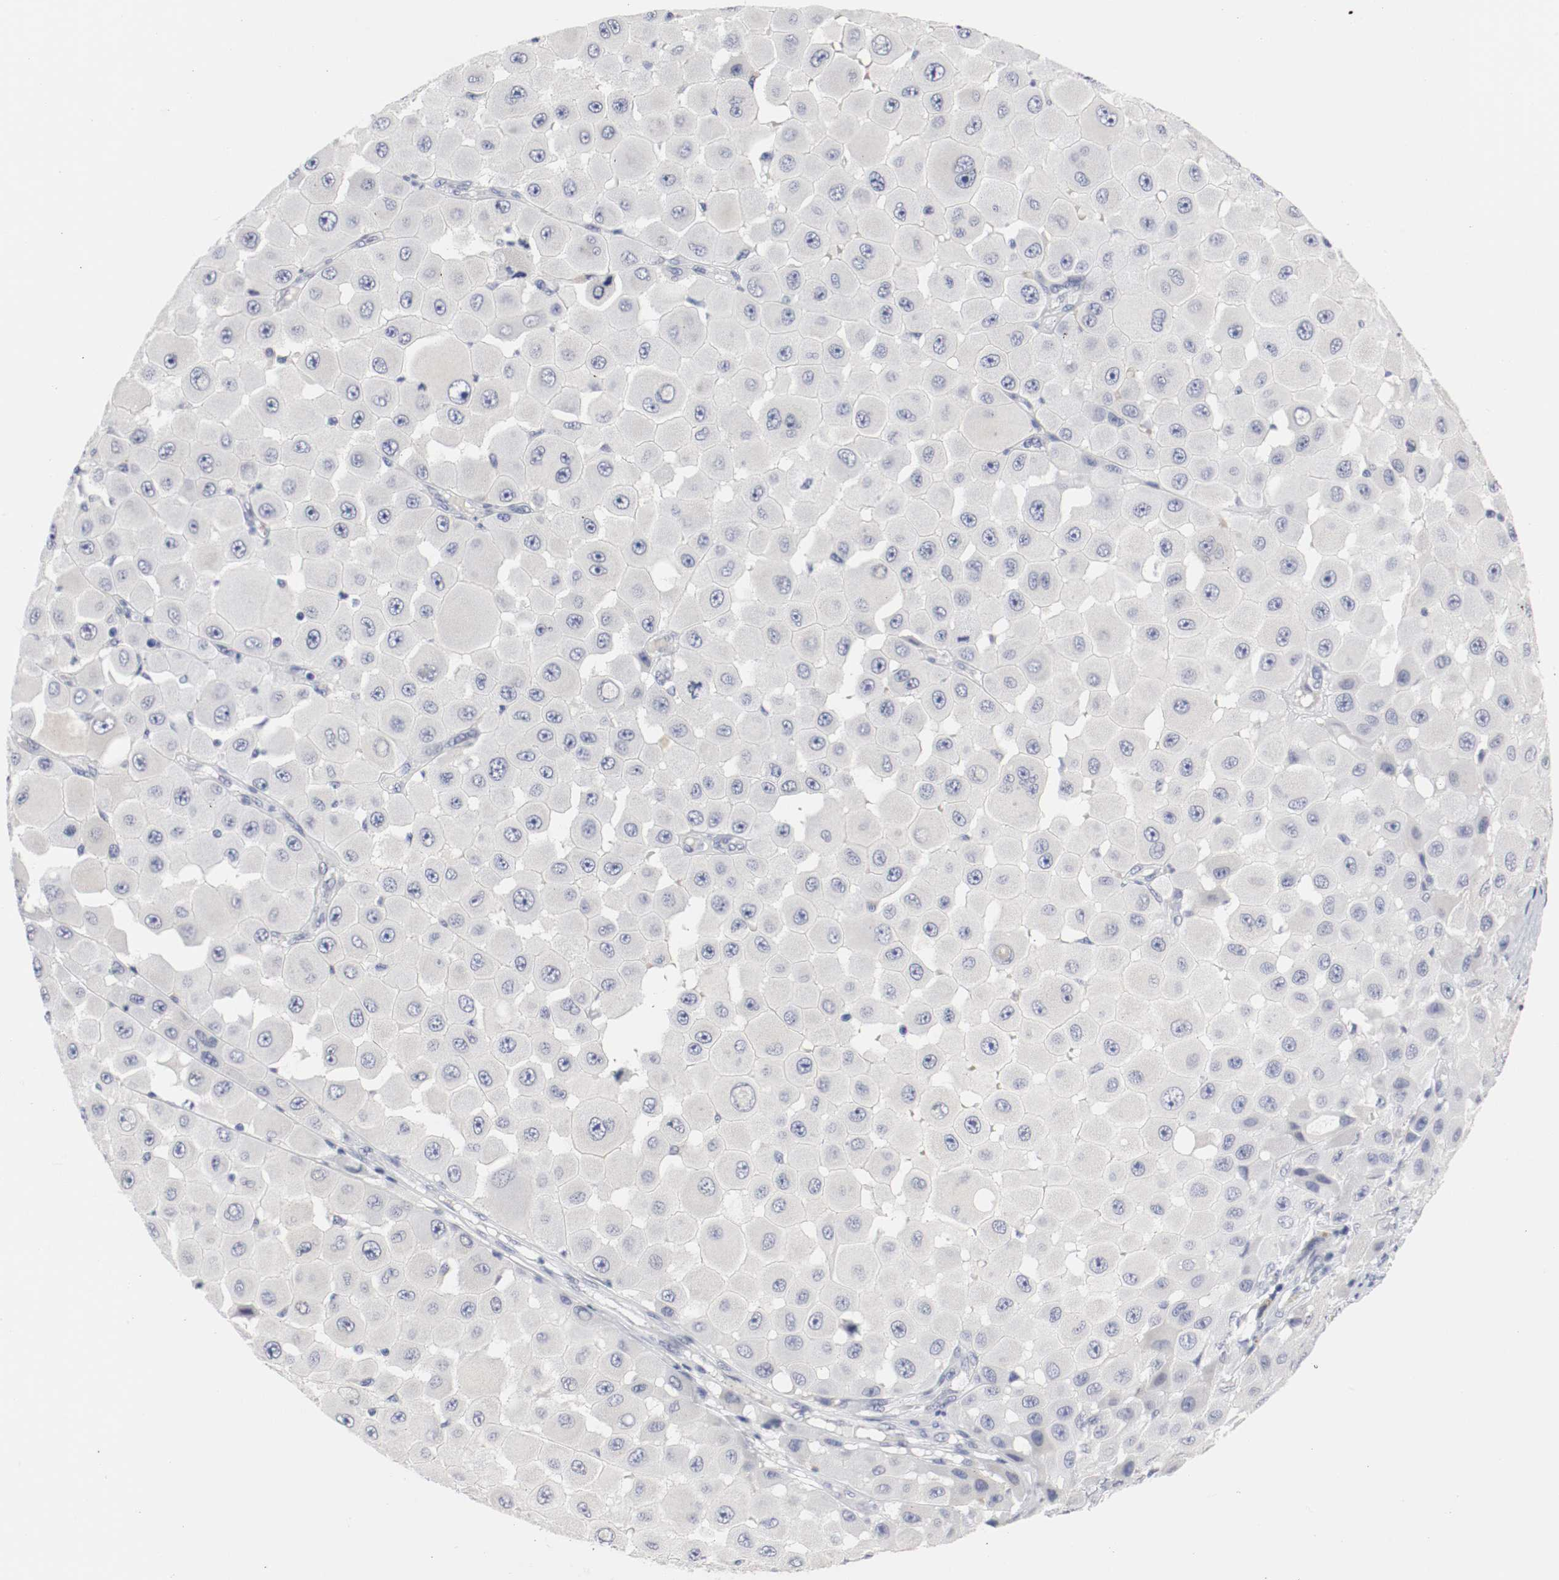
{"staining": {"intensity": "negative", "quantity": "none", "location": "none"}, "tissue": "melanoma", "cell_type": "Tumor cells", "image_type": "cancer", "snomed": [{"axis": "morphology", "description": "Malignant melanoma, NOS"}, {"axis": "topography", "description": "Skin"}], "caption": "Immunohistochemical staining of malignant melanoma reveals no significant staining in tumor cells.", "gene": "KIT", "patient": {"sex": "female", "age": 81}}